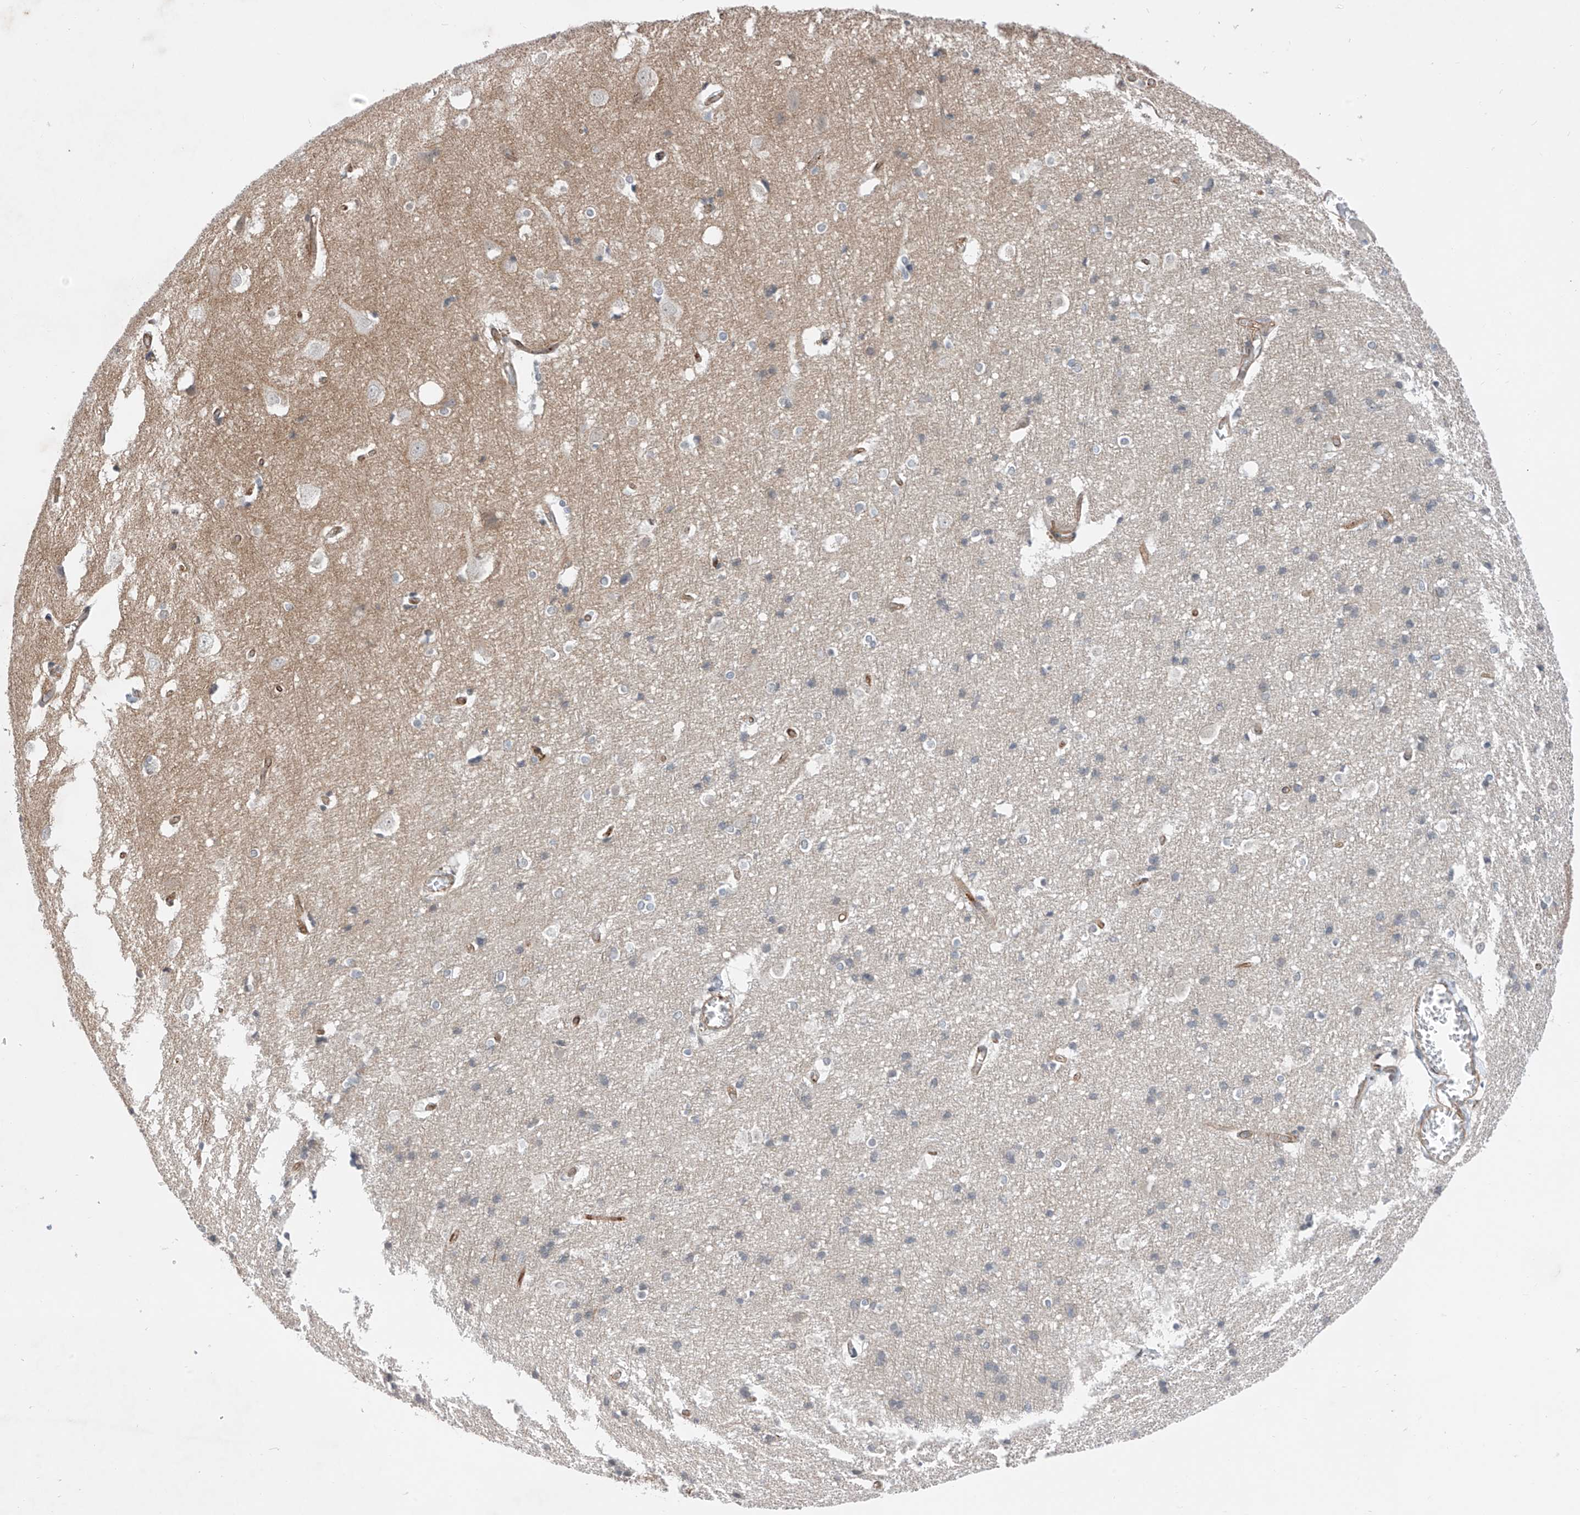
{"staining": {"intensity": "weak", "quantity": ">75%", "location": "cytoplasmic/membranous"}, "tissue": "cerebral cortex", "cell_type": "Endothelial cells", "image_type": "normal", "snomed": [{"axis": "morphology", "description": "Normal tissue, NOS"}, {"axis": "topography", "description": "Cerebral cortex"}], "caption": "DAB immunohistochemical staining of benign cerebral cortex demonstrates weak cytoplasmic/membranous protein expression in approximately >75% of endothelial cells.", "gene": "ABLIM2", "patient": {"sex": "male", "age": 54}}